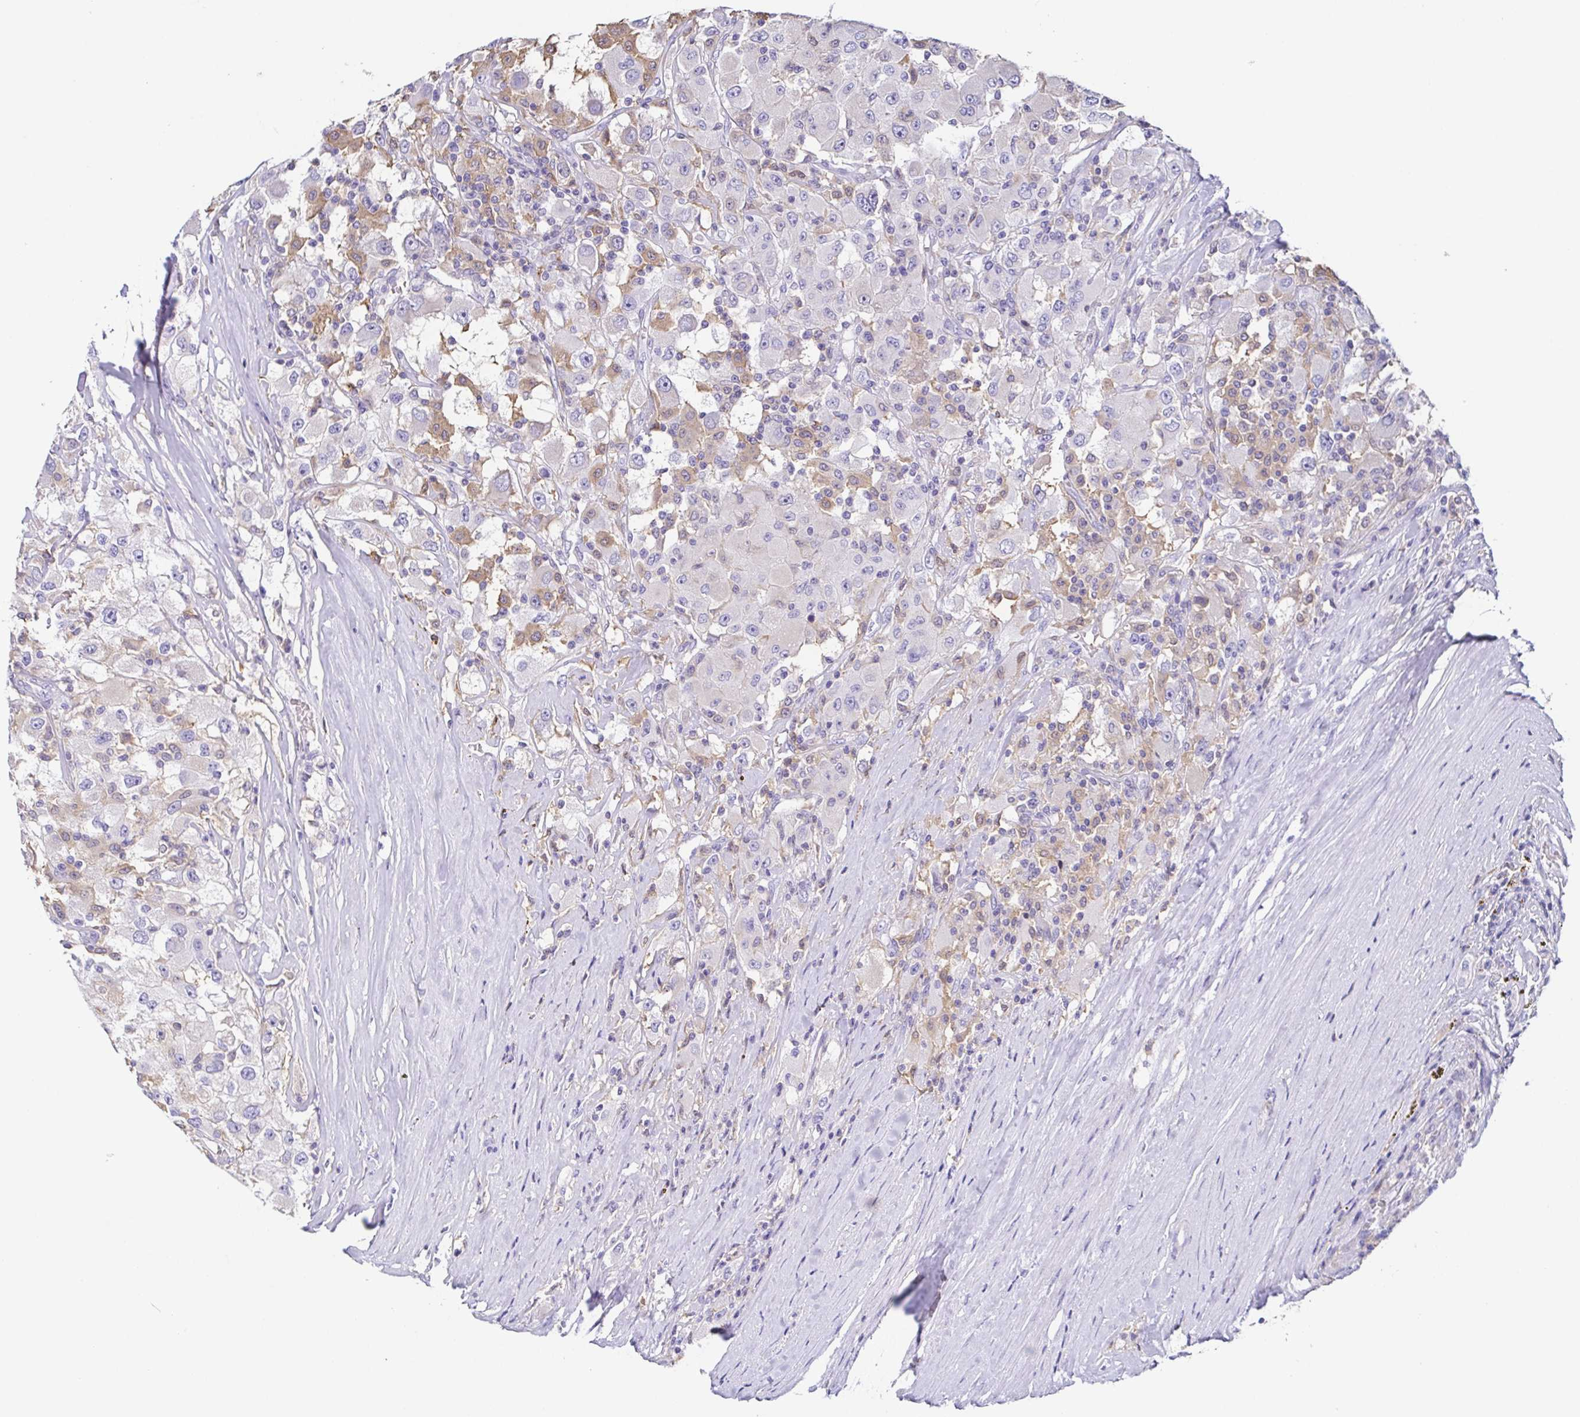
{"staining": {"intensity": "weak", "quantity": "<25%", "location": "cytoplasmic/membranous"}, "tissue": "renal cancer", "cell_type": "Tumor cells", "image_type": "cancer", "snomed": [{"axis": "morphology", "description": "Adenocarcinoma, NOS"}, {"axis": "topography", "description": "Kidney"}], "caption": "An immunohistochemistry (IHC) image of renal cancer is shown. There is no staining in tumor cells of renal cancer.", "gene": "ANXA10", "patient": {"sex": "female", "age": 67}}